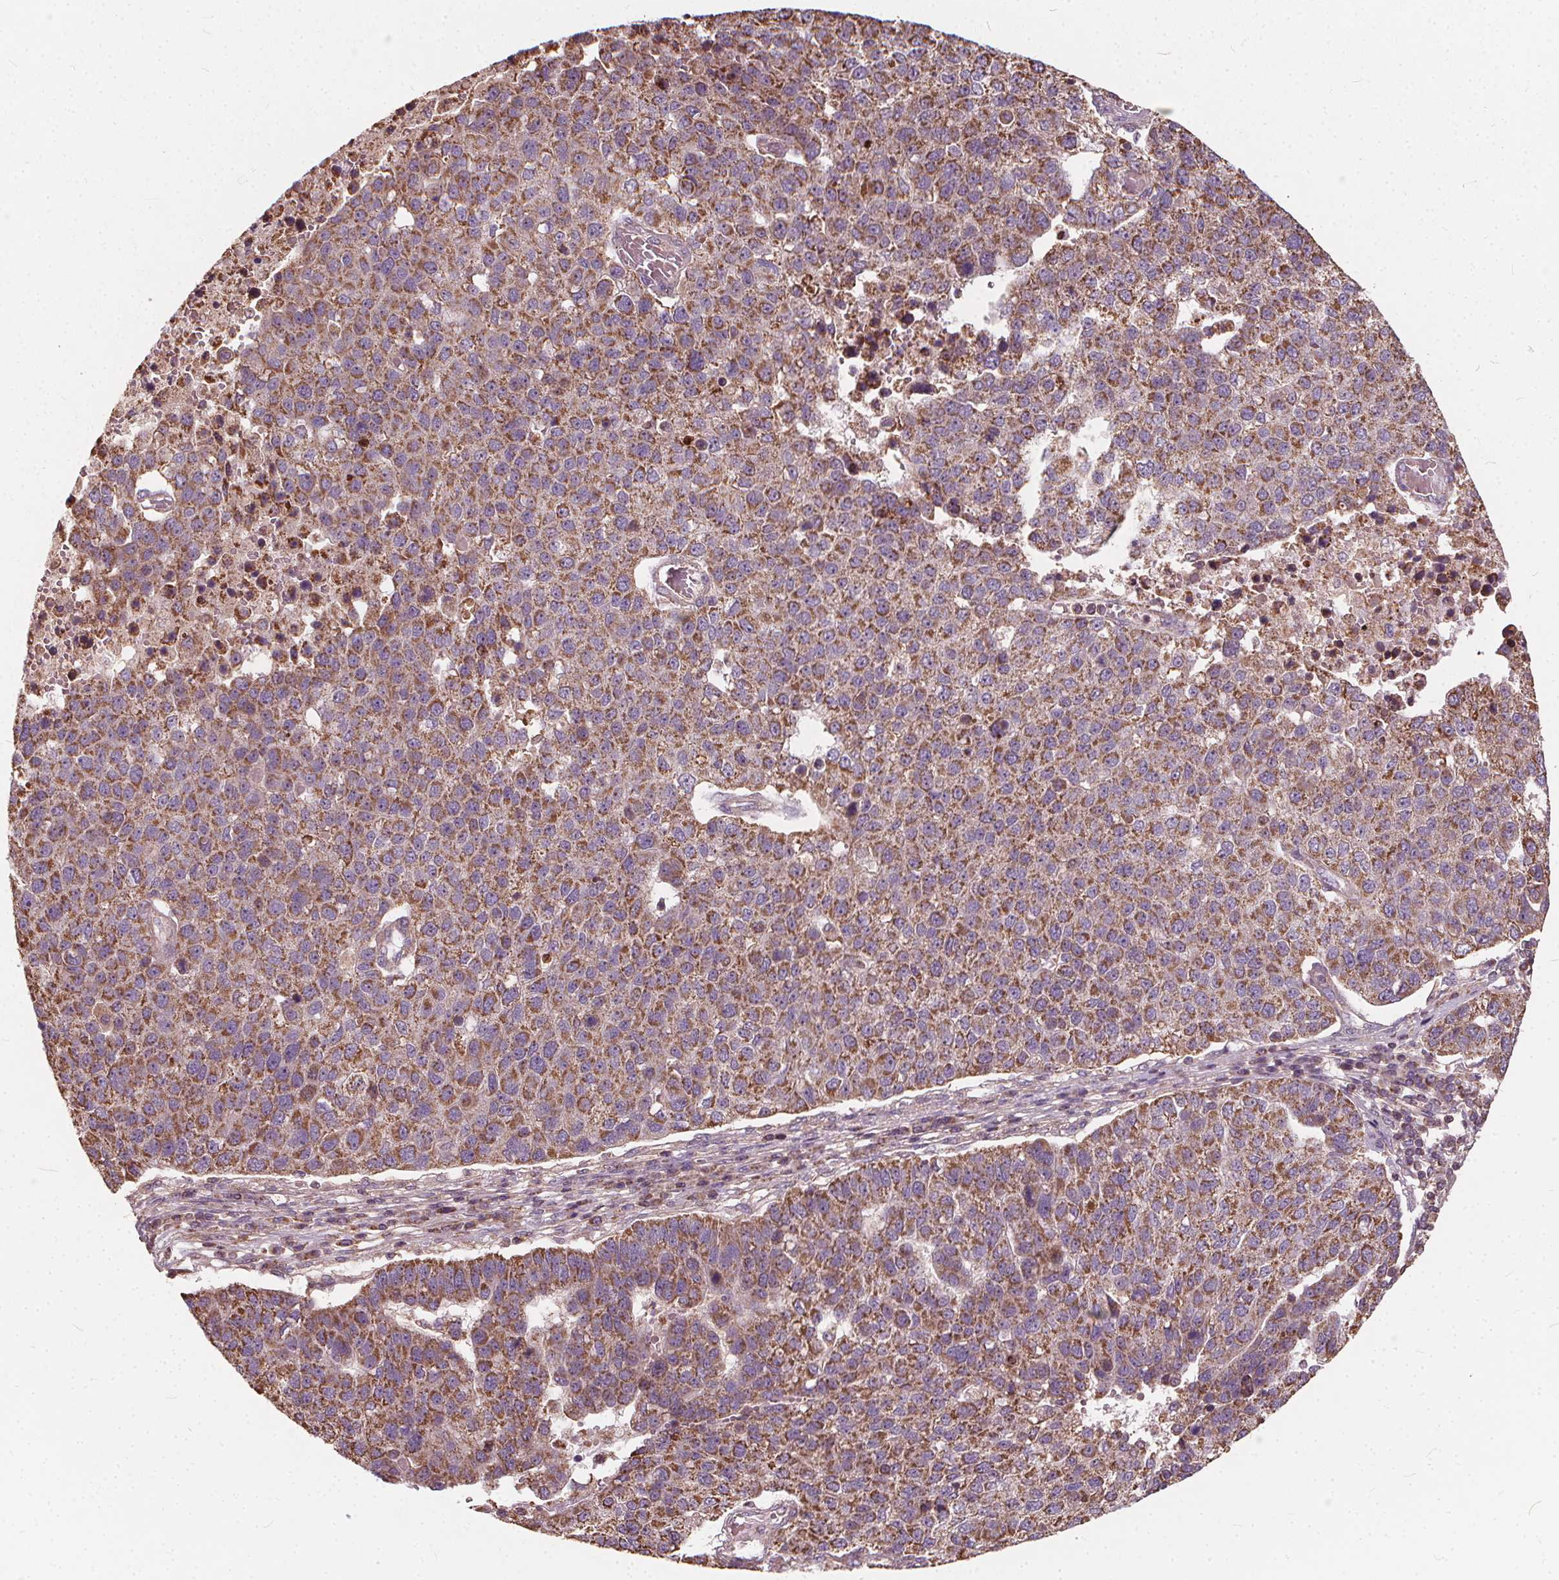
{"staining": {"intensity": "moderate", "quantity": ">75%", "location": "cytoplasmic/membranous"}, "tissue": "pancreatic cancer", "cell_type": "Tumor cells", "image_type": "cancer", "snomed": [{"axis": "morphology", "description": "Adenocarcinoma, NOS"}, {"axis": "topography", "description": "Pancreas"}], "caption": "This histopathology image demonstrates immunohistochemistry staining of human pancreatic adenocarcinoma, with medium moderate cytoplasmic/membranous staining in approximately >75% of tumor cells.", "gene": "ORAI2", "patient": {"sex": "female", "age": 61}}